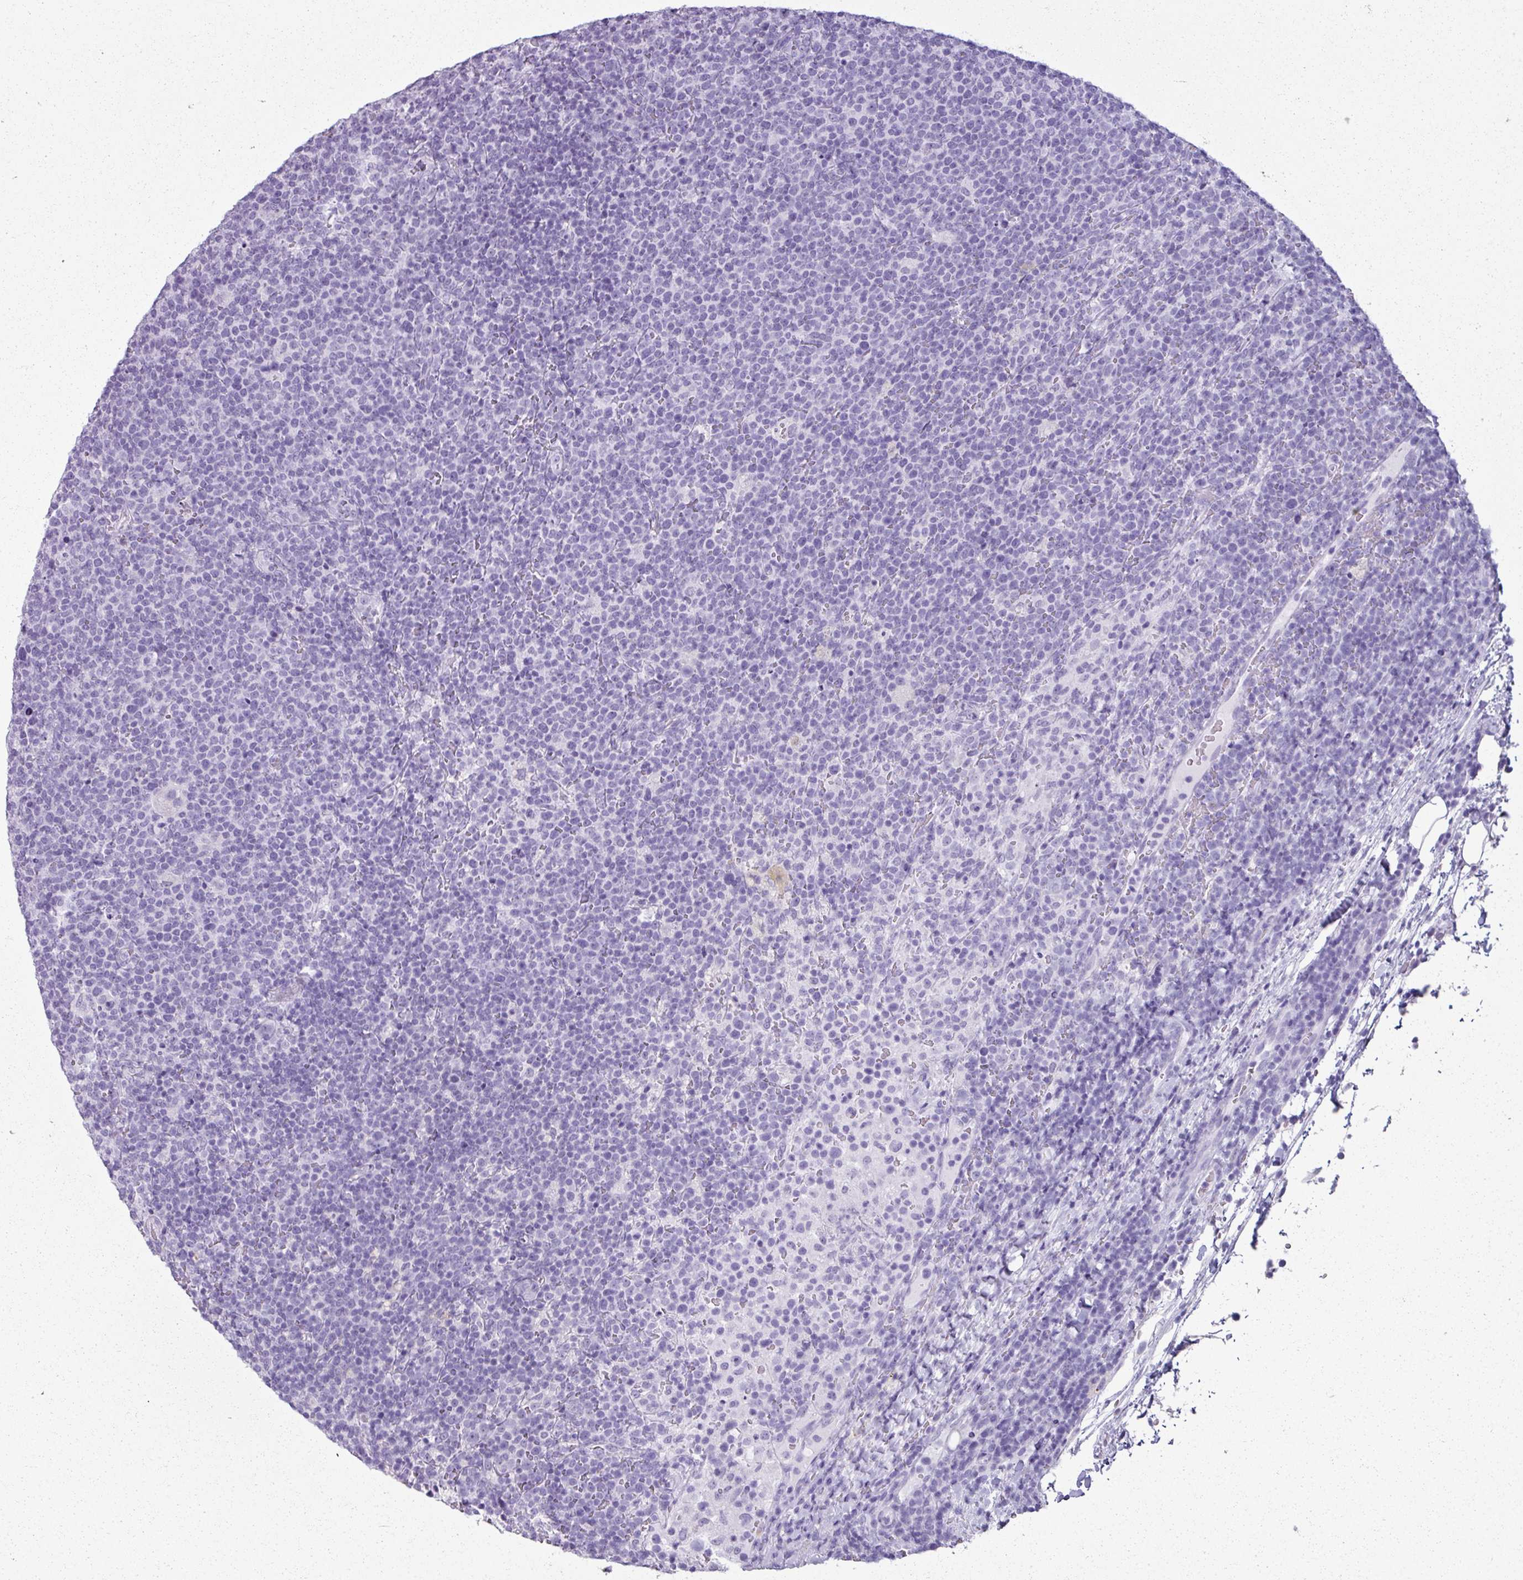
{"staining": {"intensity": "negative", "quantity": "none", "location": "none"}, "tissue": "lymphoma", "cell_type": "Tumor cells", "image_type": "cancer", "snomed": [{"axis": "morphology", "description": "Malignant lymphoma, non-Hodgkin's type, High grade"}, {"axis": "topography", "description": "Lymph node"}], "caption": "Immunohistochemistry histopathology image of high-grade malignant lymphoma, non-Hodgkin's type stained for a protein (brown), which demonstrates no positivity in tumor cells. The staining was performed using DAB to visualize the protein expression in brown, while the nuclei were stained in blue with hematoxylin (Magnification: 20x).", "gene": "SCT", "patient": {"sex": "male", "age": 61}}